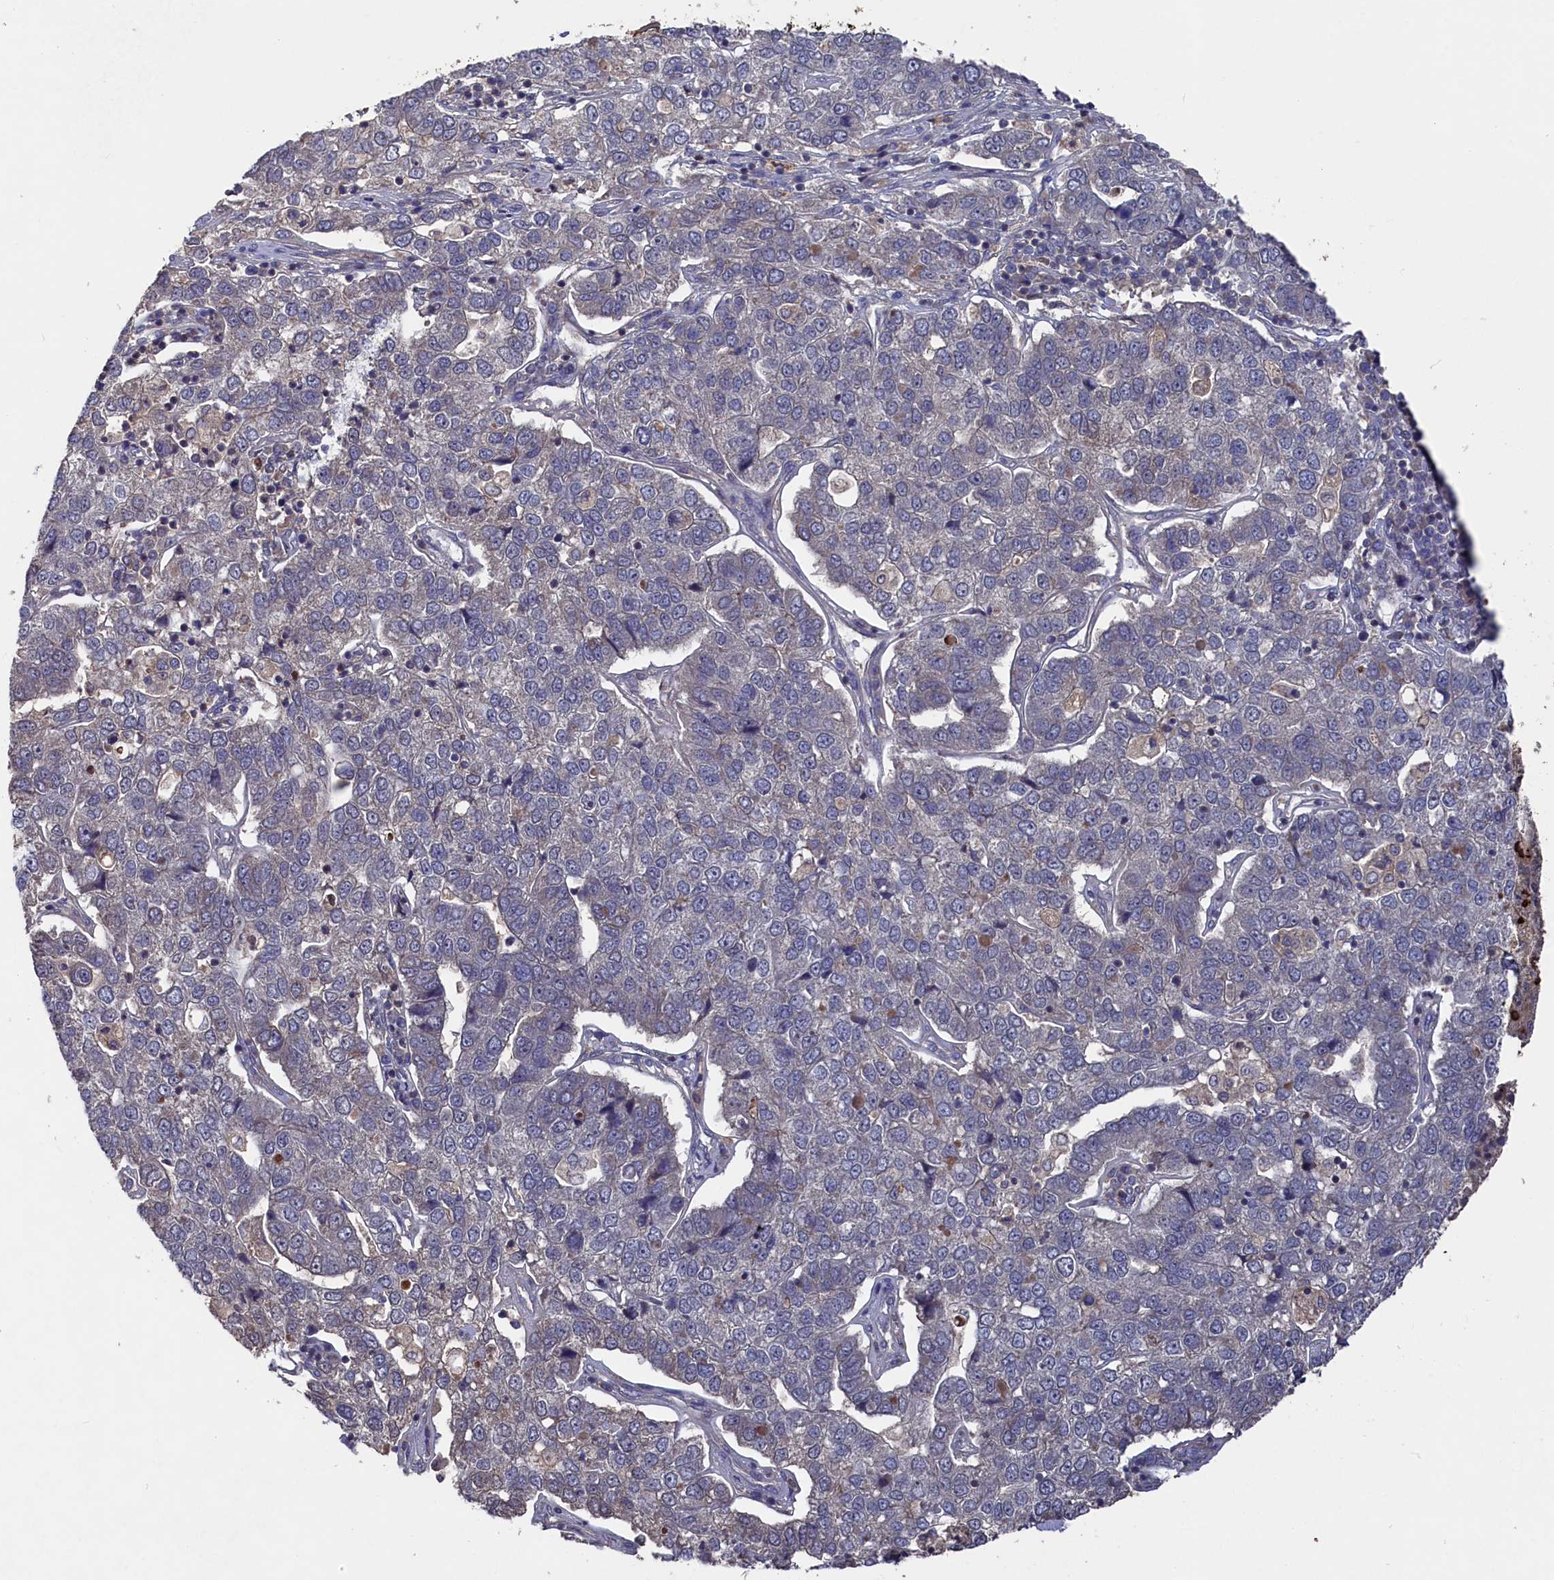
{"staining": {"intensity": "weak", "quantity": "<25%", "location": "cytoplasmic/membranous"}, "tissue": "pancreatic cancer", "cell_type": "Tumor cells", "image_type": "cancer", "snomed": [{"axis": "morphology", "description": "Adenocarcinoma, NOS"}, {"axis": "topography", "description": "Pancreas"}], "caption": "Immunohistochemistry of human pancreatic cancer demonstrates no staining in tumor cells.", "gene": "TMC5", "patient": {"sex": "female", "age": 61}}